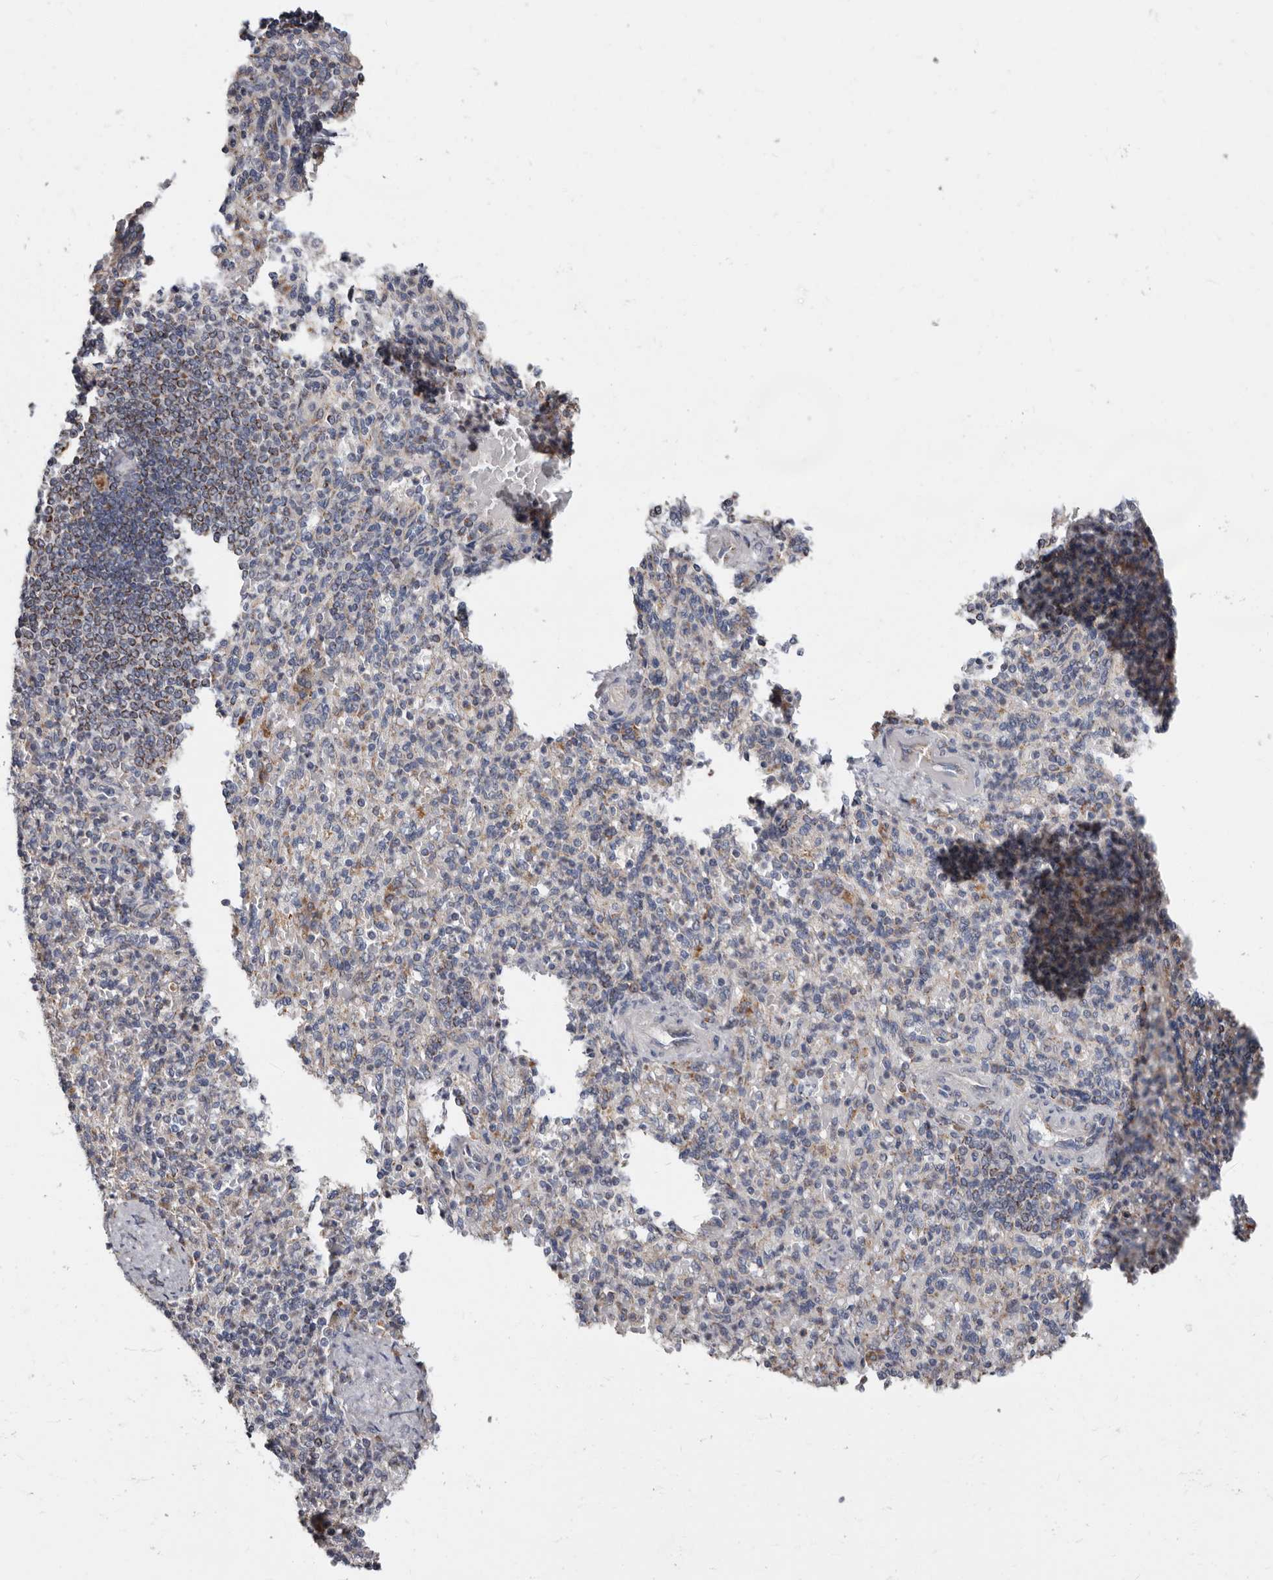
{"staining": {"intensity": "negative", "quantity": "none", "location": "none"}, "tissue": "spleen", "cell_type": "Cells in red pulp", "image_type": "normal", "snomed": [{"axis": "morphology", "description": "Normal tissue, NOS"}, {"axis": "topography", "description": "Spleen"}], "caption": "The image reveals no staining of cells in red pulp in unremarkable spleen. Brightfield microscopy of immunohistochemistry stained with DAB (3,3'-diaminobenzidine) (brown) and hematoxylin (blue), captured at high magnification.", "gene": "MRPL18", "patient": {"sex": "female", "age": 74}}